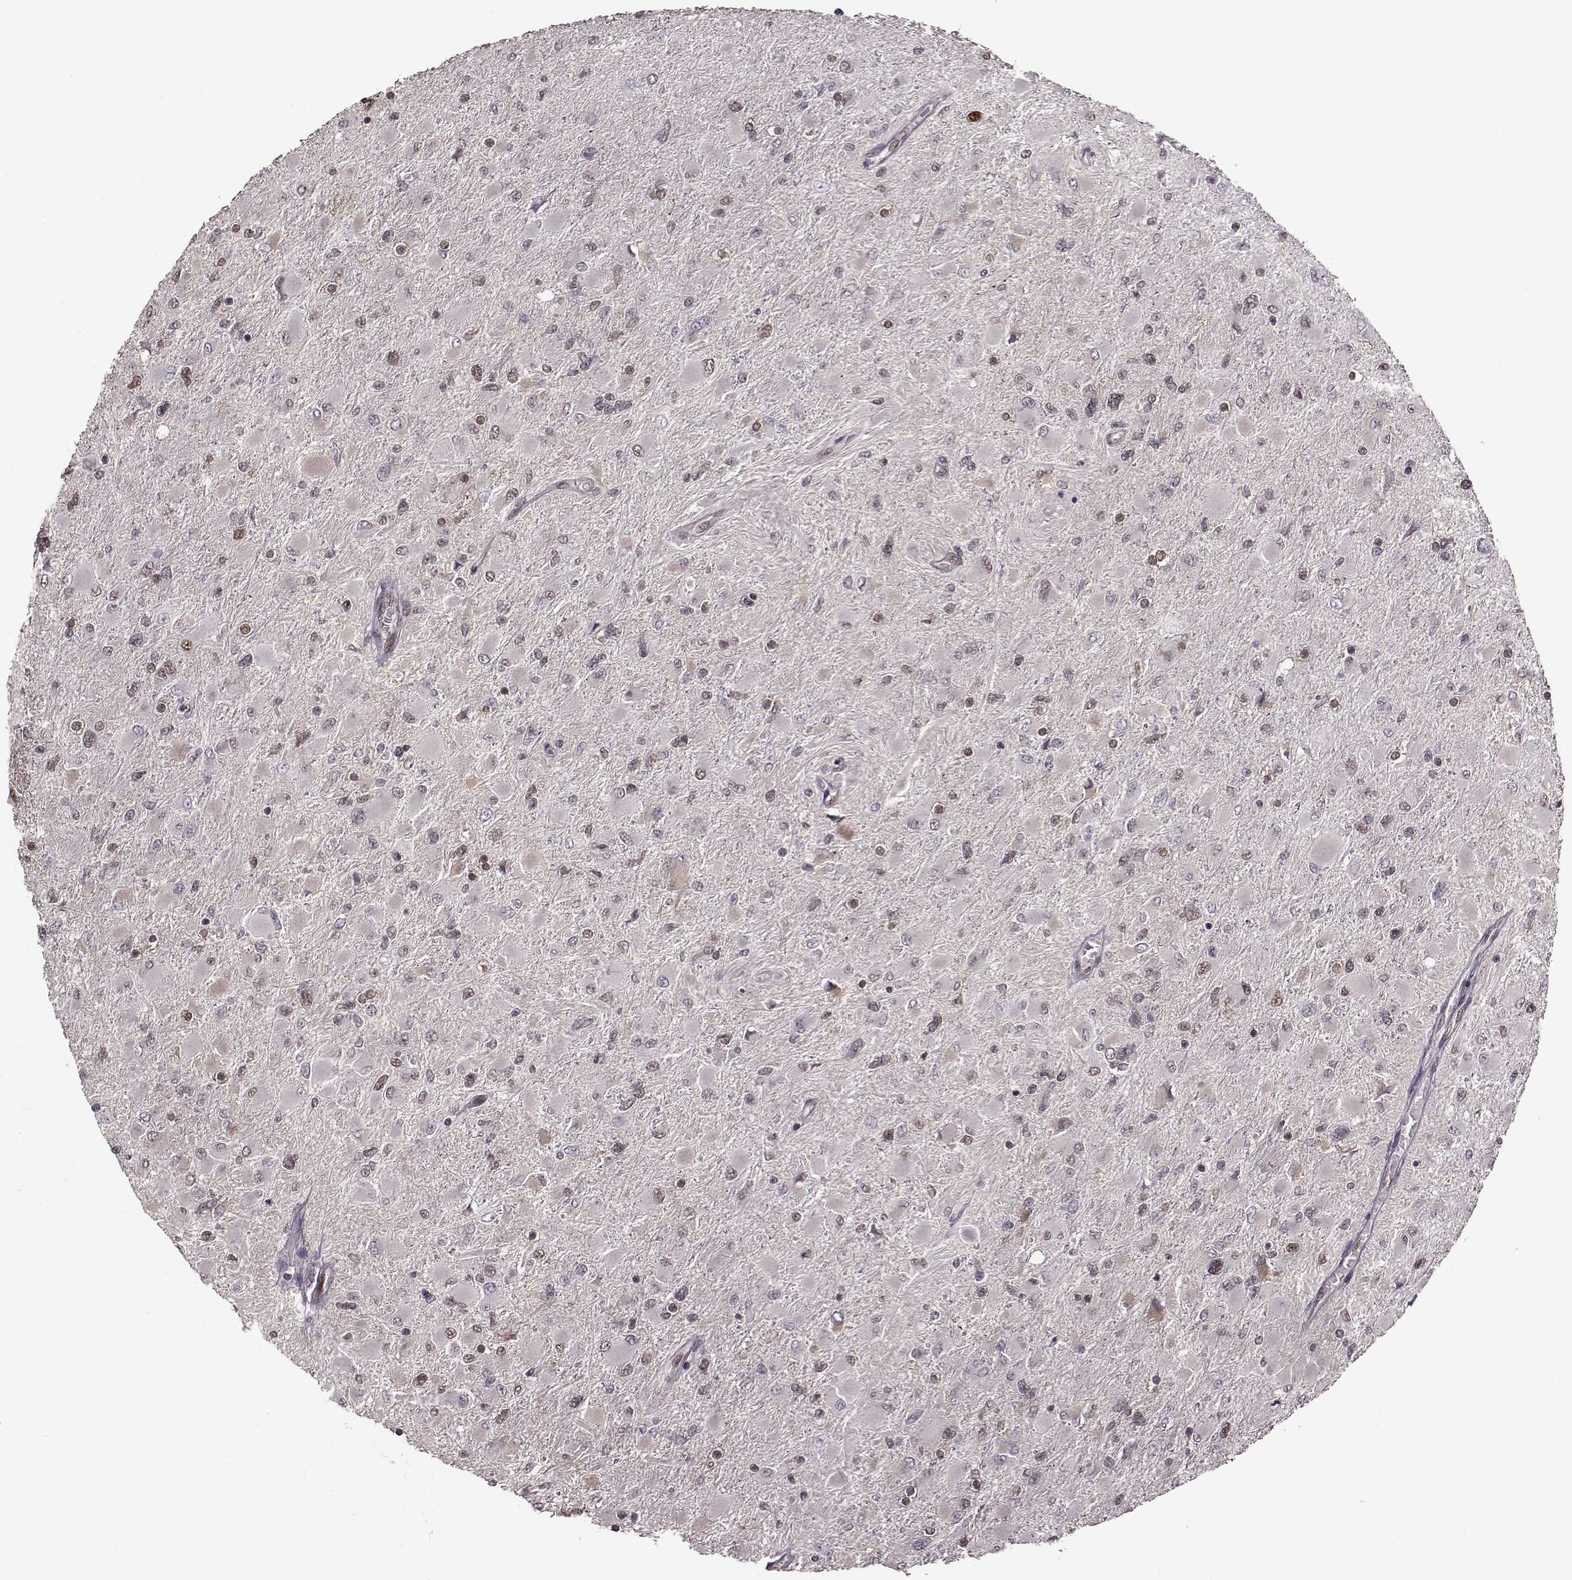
{"staining": {"intensity": "weak", "quantity": "<25%", "location": "nuclear"}, "tissue": "glioma", "cell_type": "Tumor cells", "image_type": "cancer", "snomed": [{"axis": "morphology", "description": "Glioma, malignant, High grade"}, {"axis": "topography", "description": "Cerebral cortex"}], "caption": "Protein analysis of glioma exhibits no significant expression in tumor cells.", "gene": "FTO", "patient": {"sex": "female", "age": 36}}